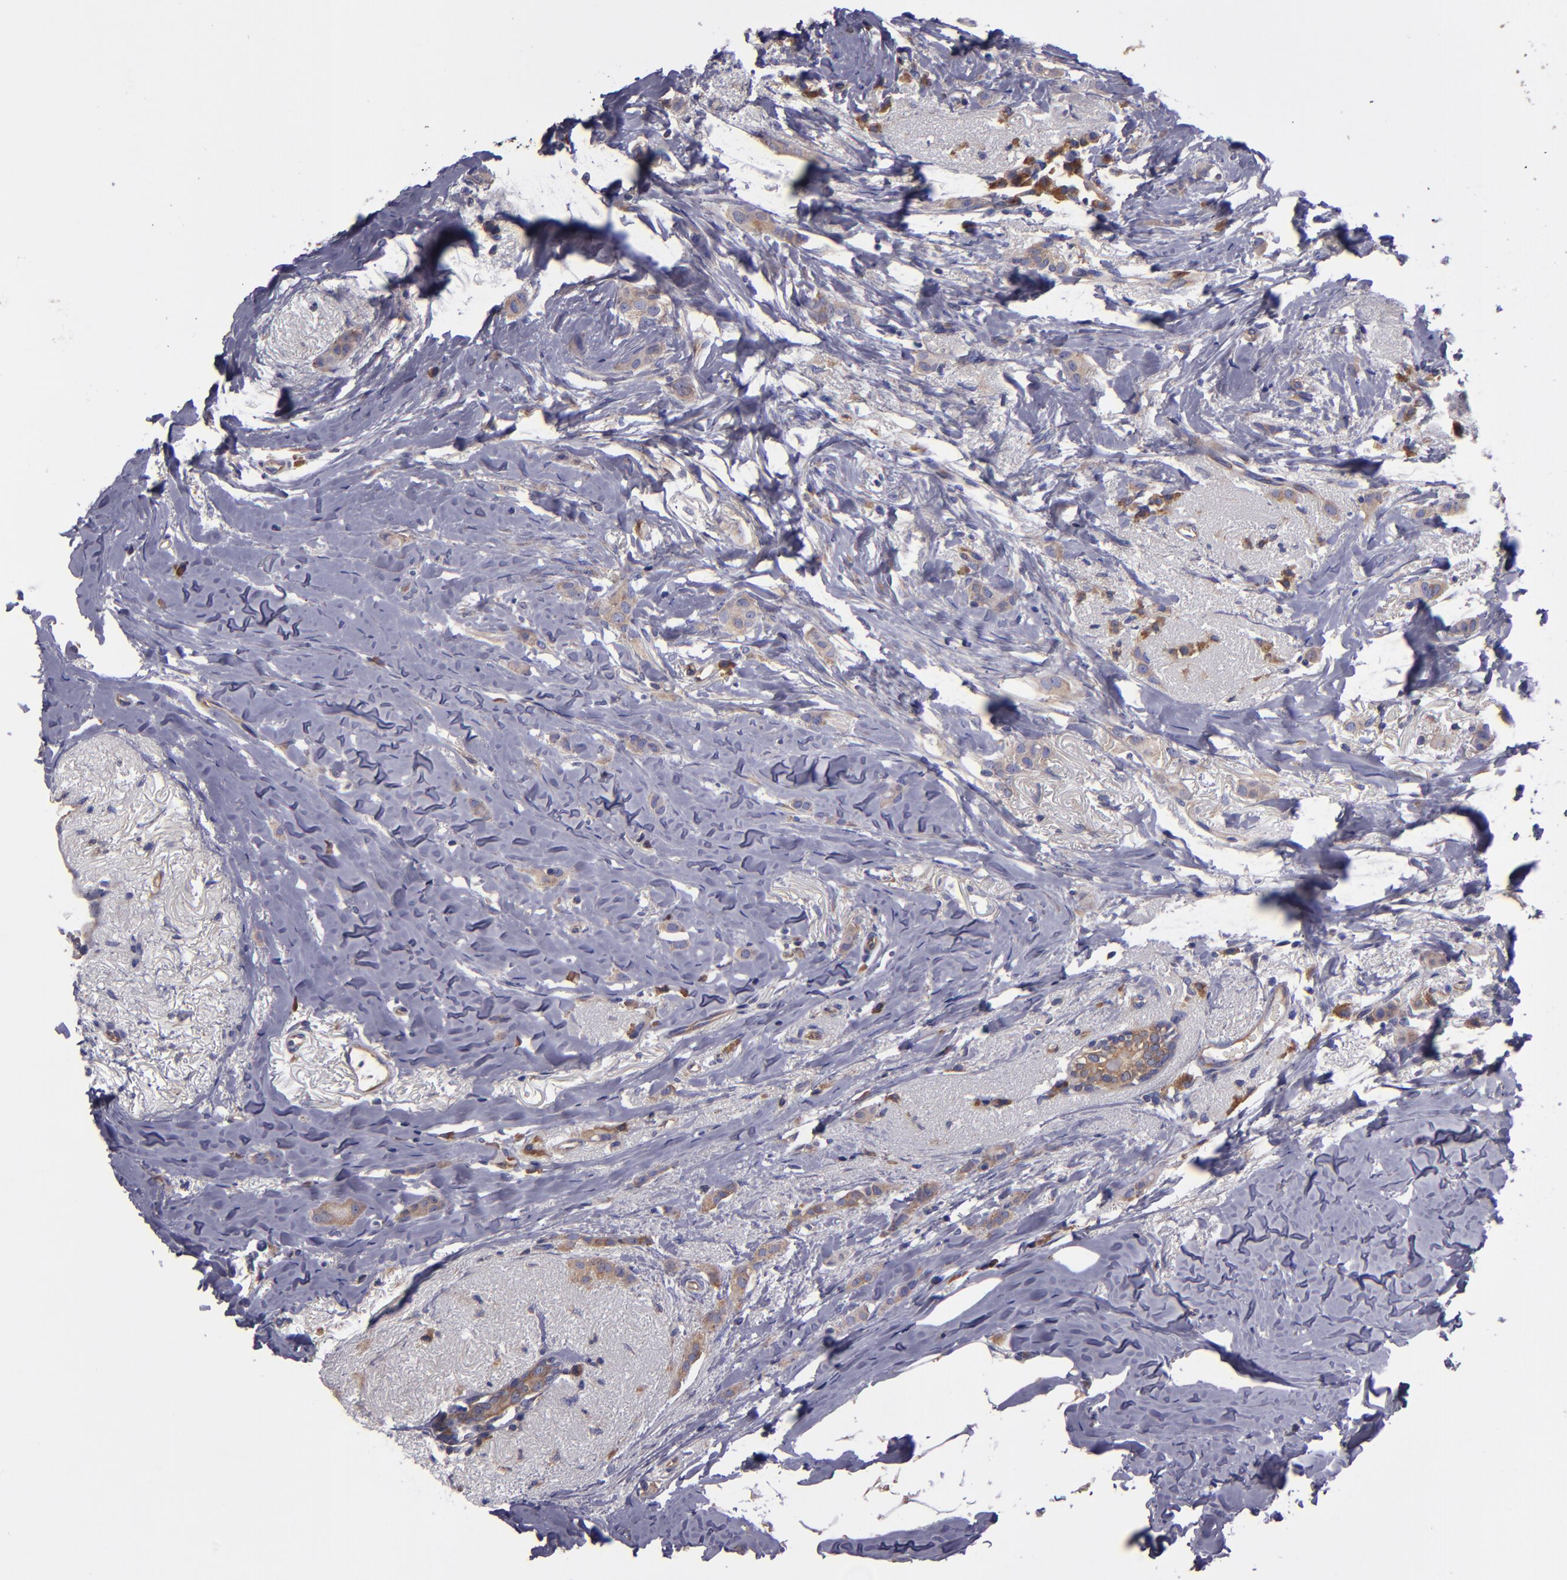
{"staining": {"intensity": "moderate", "quantity": ">75%", "location": "cytoplasmic/membranous"}, "tissue": "breast cancer", "cell_type": "Tumor cells", "image_type": "cancer", "snomed": [{"axis": "morphology", "description": "Lobular carcinoma"}, {"axis": "topography", "description": "Breast"}], "caption": "This micrograph demonstrates breast cancer stained with immunohistochemistry to label a protein in brown. The cytoplasmic/membranous of tumor cells show moderate positivity for the protein. Nuclei are counter-stained blue.", "gene": "CARS1", "patient": {"sex": "female", "age": 55}}